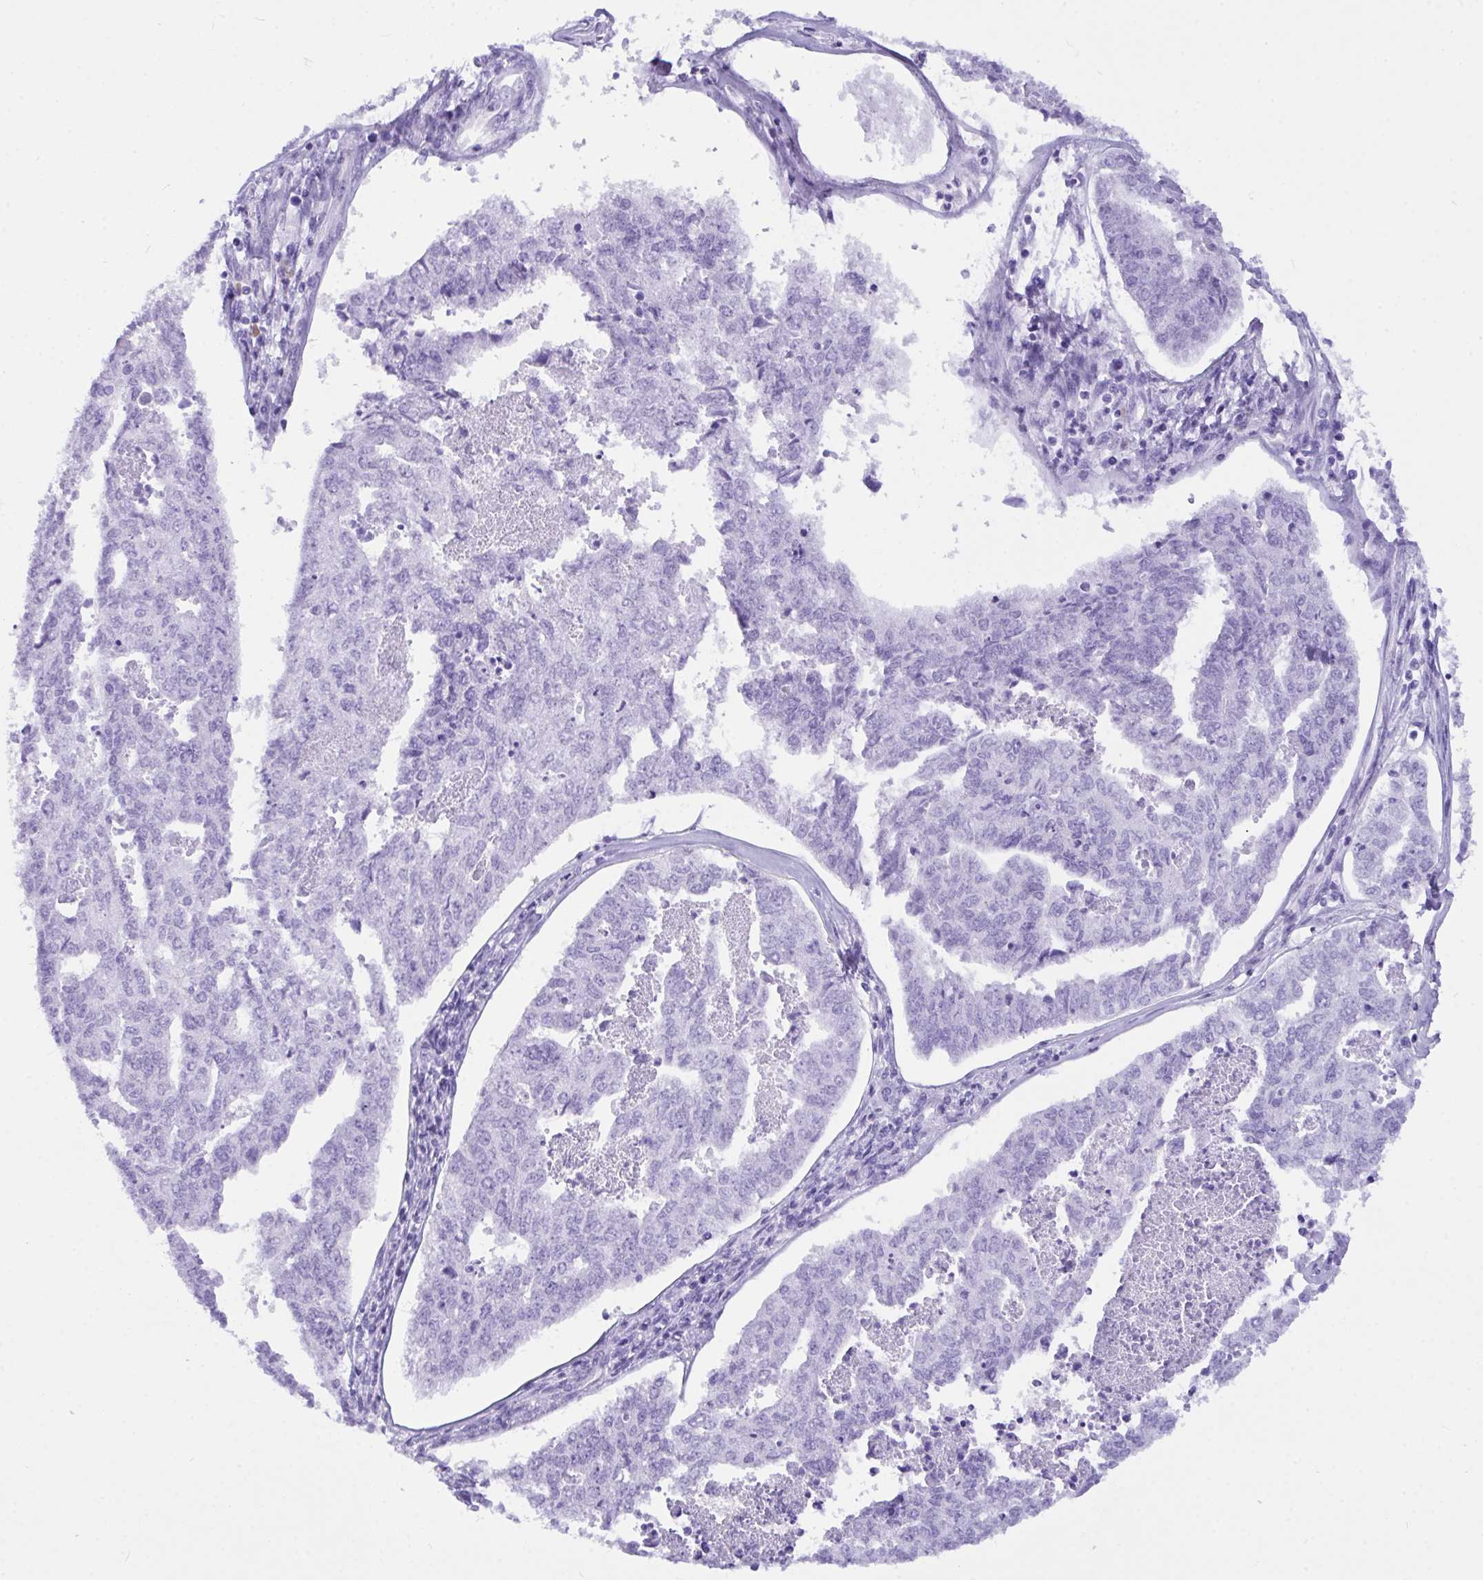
{"staining": {"intensity": "negative", "quantity": "none", "location": "none"}, "tissue": "endometrial cancer", "cell_type": "Tumor cells", "image_type": "cancer", "snomed": [{"axis": "morphology", "description": "Adenocarcinoma, NOS"}, {"axis": "topography", "description": "Endometrium"}], "caption": "The photomicrograph reveals no staining of tumor cells in endometrial cancer.", "gene": "BEST4", "patient": {"sex": "female", "age": 73}}